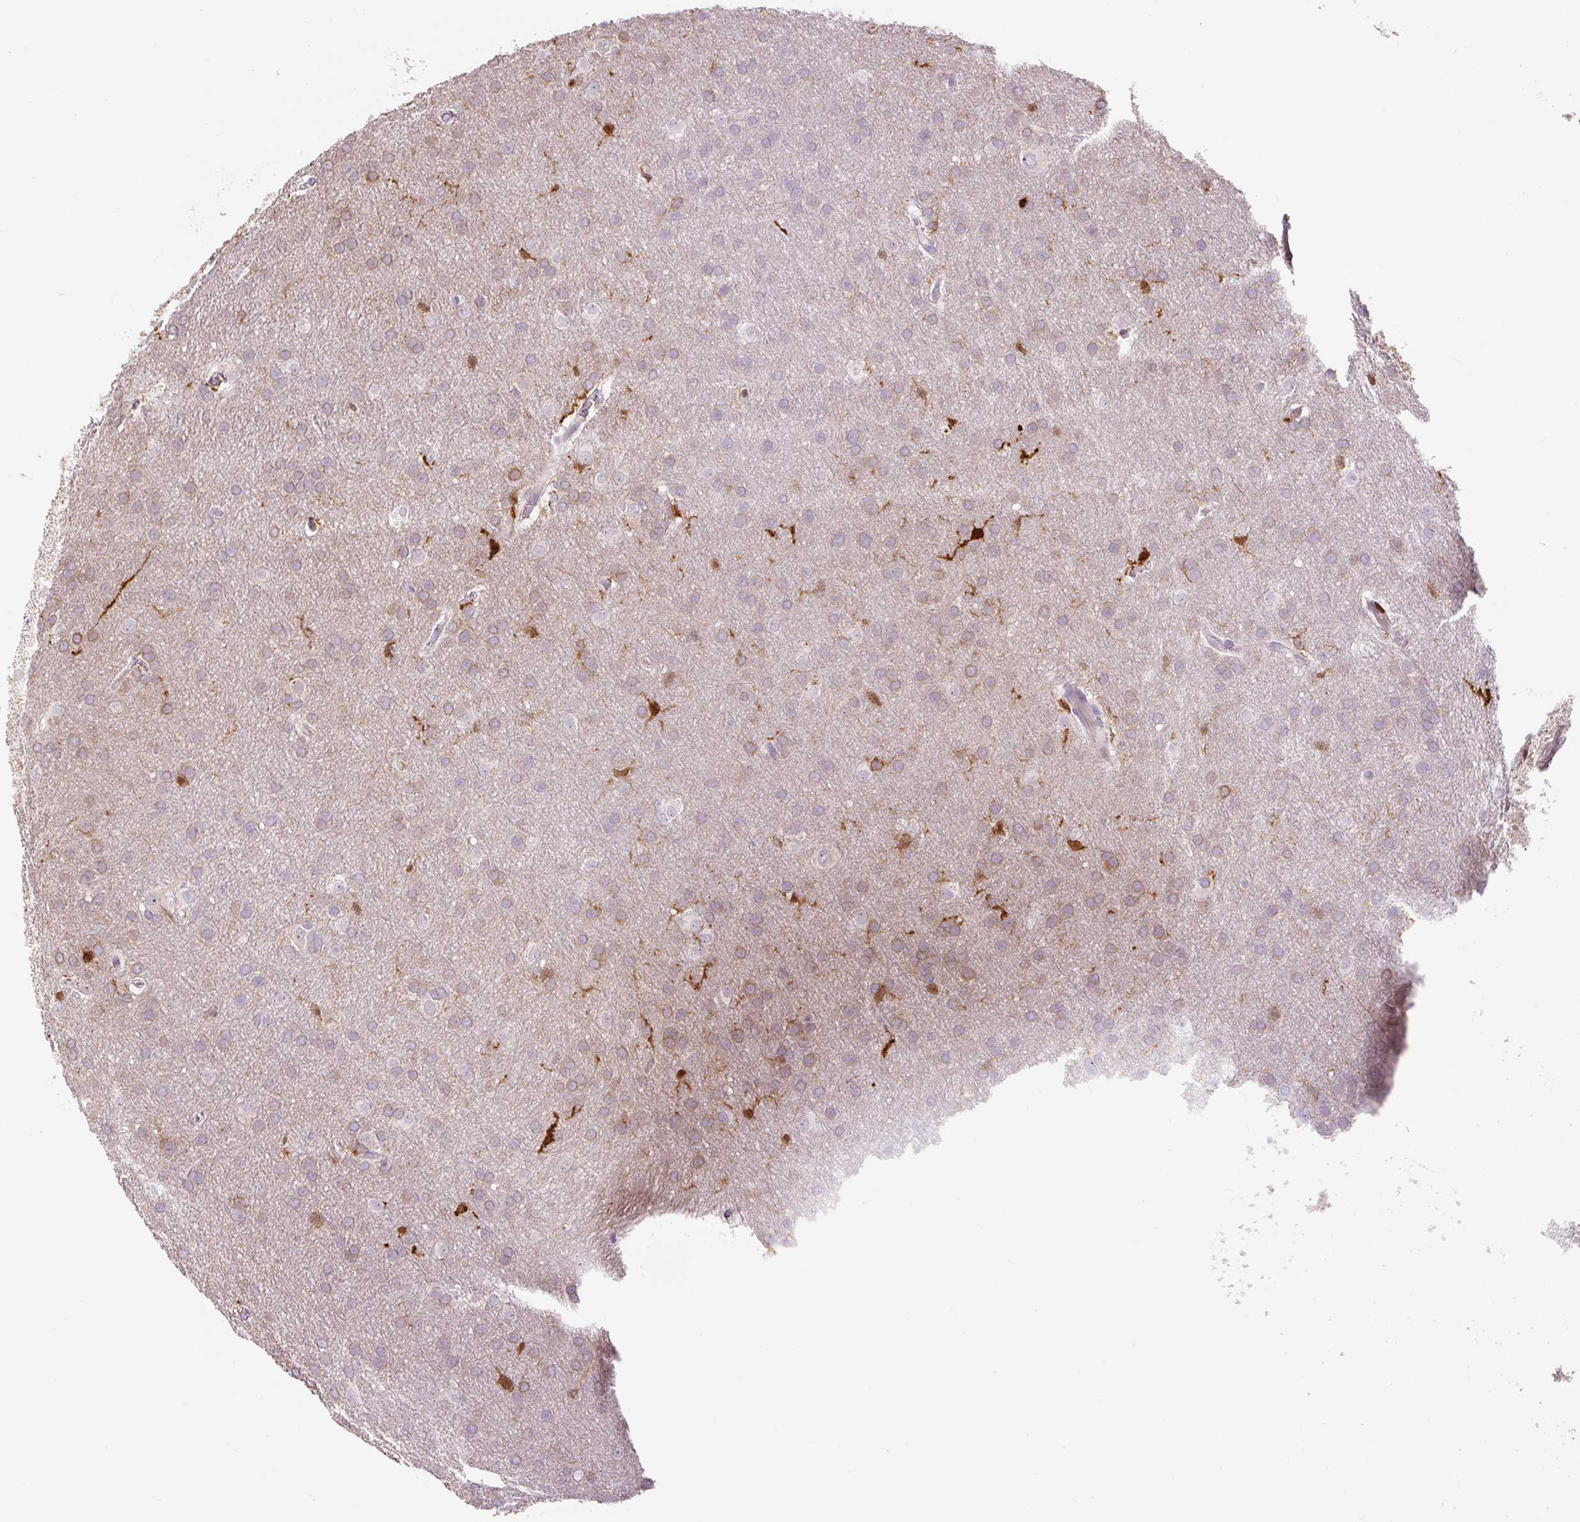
{"staining": {"intensity": "weak", "quantity": "<25%", "location": "cytoplasmic/membranous"}, "tissue": "glioma", "cell_type": "Tumor cells", "image_type": "cancer", "snomed": [{"axis": "morphology", "description": "Glioma, malignant, High grade"}, {"axis": "topography", "description": "Brain"}], "caption": "Tumor cells show no significant protein expression in malignant glioma (high-grade).", "gene": "FUT10", "patient": {"sex": "male", "age": 53}}